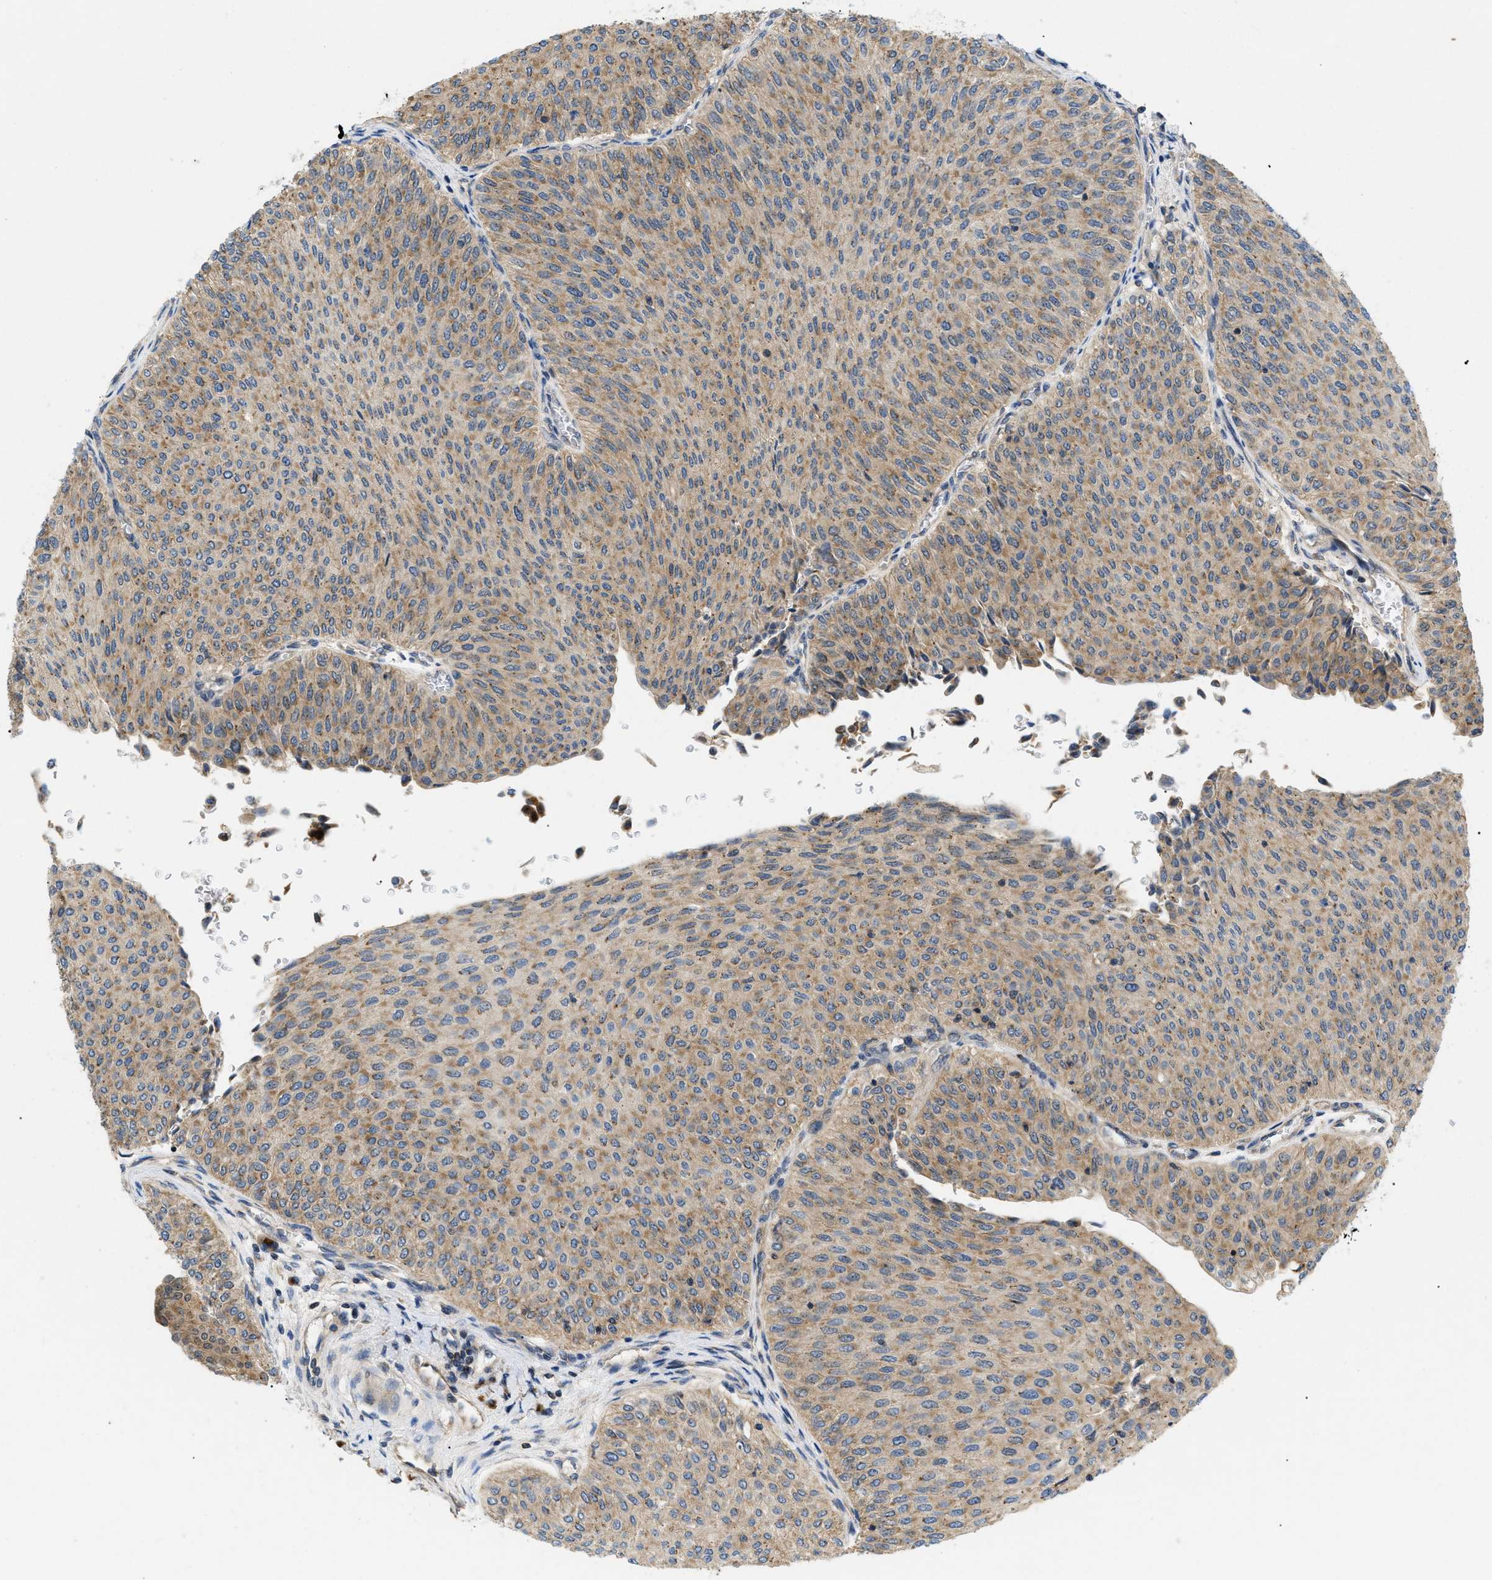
{"staining": {"intensity": "moderate", "quantity": ">75%", "location": "cytoplasmic/membranous"}, "tissue": "urothelial cancer", "cell_type": "Tumor cells", "image_type": "cancer", "snomed": [{"axis": "morphology", "description": "Urothelial carcinoma, Low grade"}, {"axis": "topography", "description": "Urinary bladder"}], "caption": "This photomicrograph exhibits immunohistochemistry (IHC) staining of human urothelial cancer, with medium moderate cytoplasmic/membranous staining in approximately >75% of tumor cells.", "gene": "ZBTB11", "patient": {"sex": "male", "age": 78}}